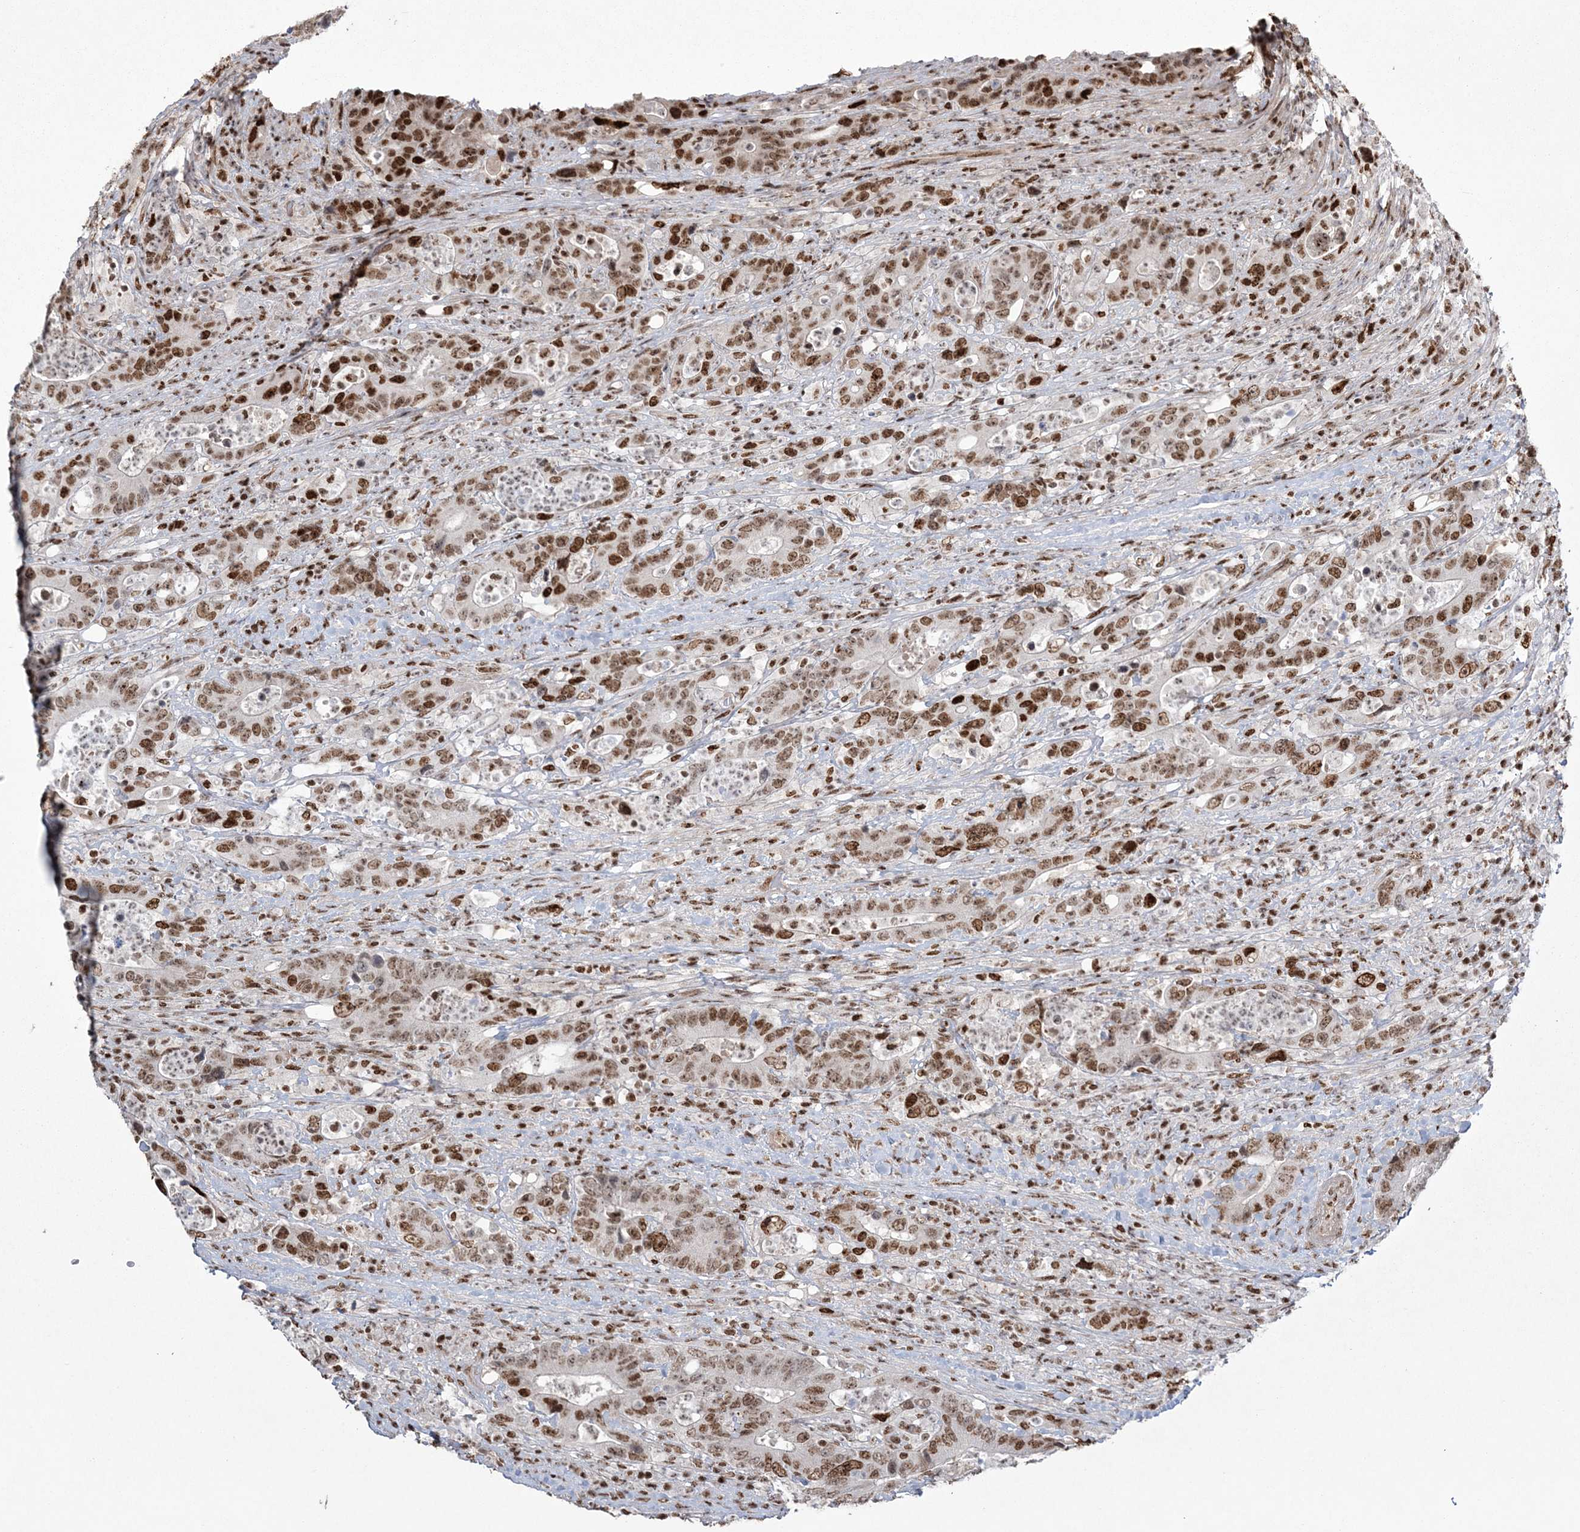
{"staining": {"intensity": "moderate", "quantity": ">75%", "location": "nuclear"}, "tissue": "colorectal cancer", "cell_type": "Tumor cells", "image_type": "cancer", "snomed": [{"axis": "morphology", "description": "Adenocarcinoma, NOS"}, {"axis": "topography", "description": "Colon"}], "caption": "This is a photomicrograph of immunohistochemistry (IHC) staining of adenocarcinoma (colorectal), which shows moderate positivity in the nuclear of tumor cells.", "gene": "RBM17", "patient": {"sex": "female", "age": 75}}